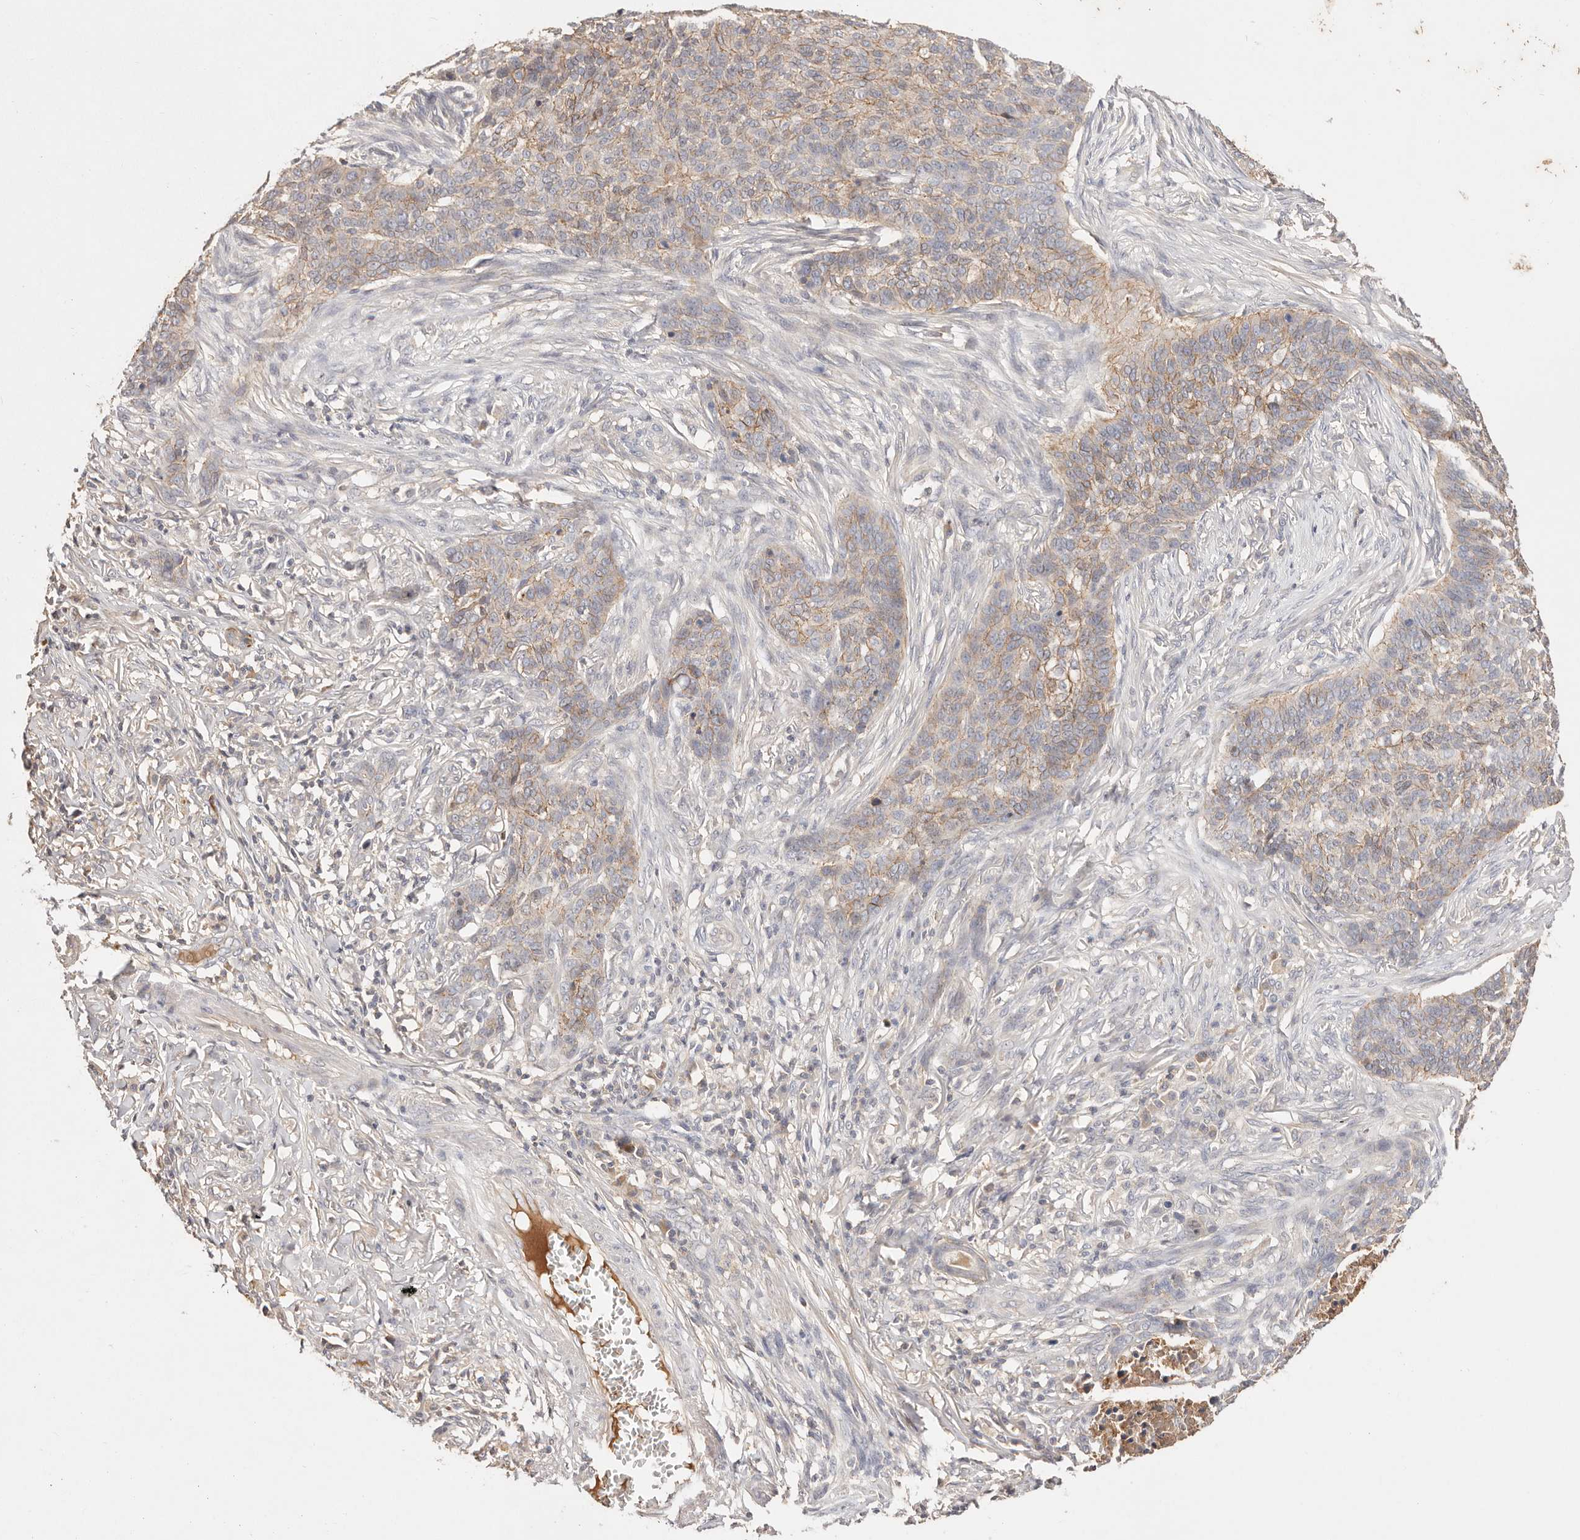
{"staining": {"intensity": "weak", "quantity": "25%-75%", "location": "cytoplasmic/membranous"}, "tissue": "skin cancer", "cell_type": "Tumor cells", "image_type": "cancer", "snomed": [{"axis": "morphology", "description": "Basal cell carcinoma"}, {"axis": "topography", "description": "Skin"}], "caption": "Immunohistochemical staining of human skin basal cell carcinoma shows weak cytoplasmic/membranous protein positivity in approximately 25%-75% of tumor cells.", "gene": "CXADR", "patient": {"sex": "male", "age": 85}}